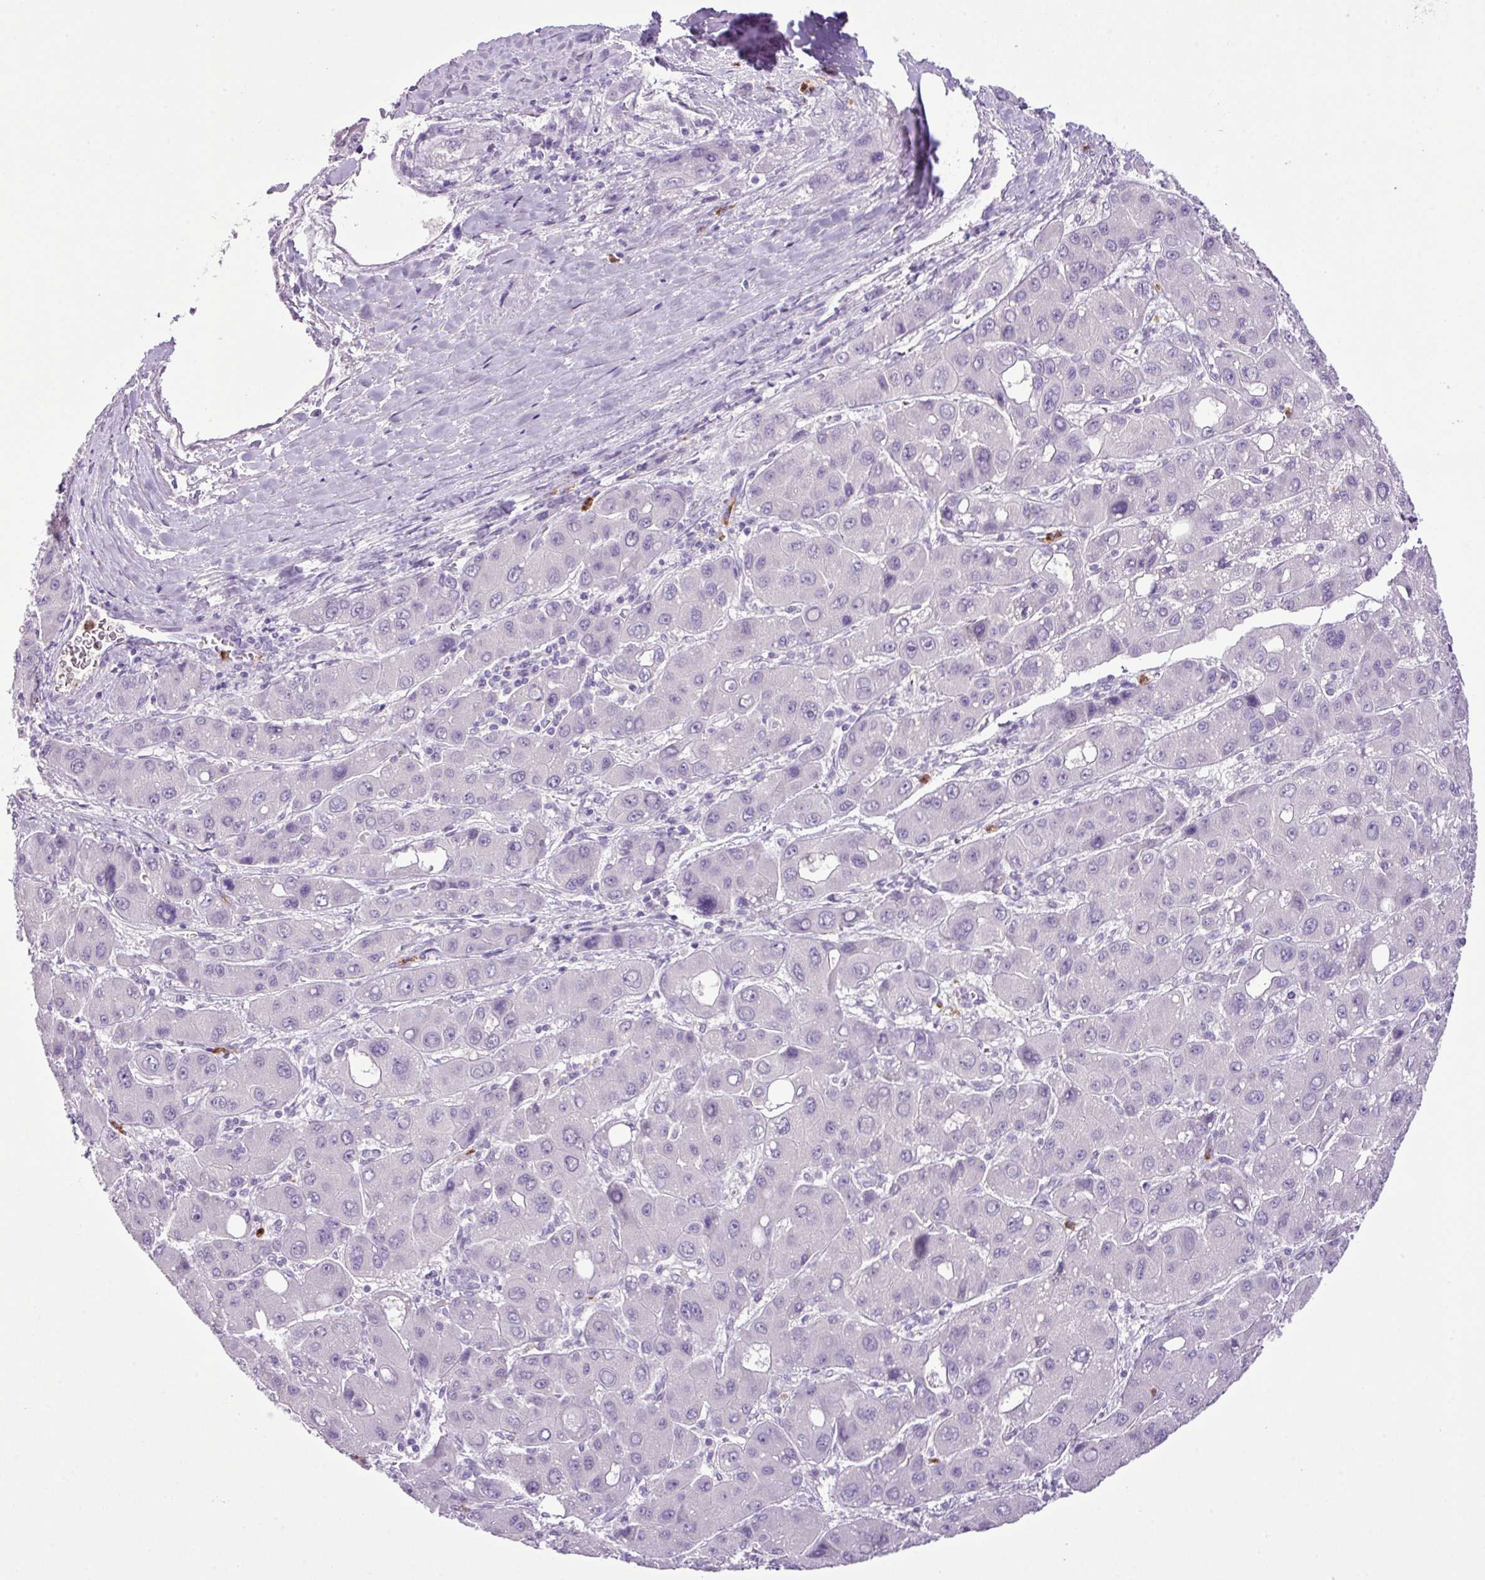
{"staining": {"intensity": "negative", "quantity": "none", "location": "none"}, "tissue": "liver cancer", "cell_type": "Tumor cells", "image_type": "cancer", "snomed": [{"axis": "morphology", "description": "Carcinoma, Hepatocellular, NOS"}, {"axis": "topography", "description": "Liver"}], "caption": "Immunohistochemical staining of liver hepatocellular carcinoma displays no significant expression in tumor cells. (DAB (3,3'-diaminobenzidine) IHC with hematoxylin counter stain).", "gene": "HTR3E", "patient": {"sex": "male", "age": 55}}